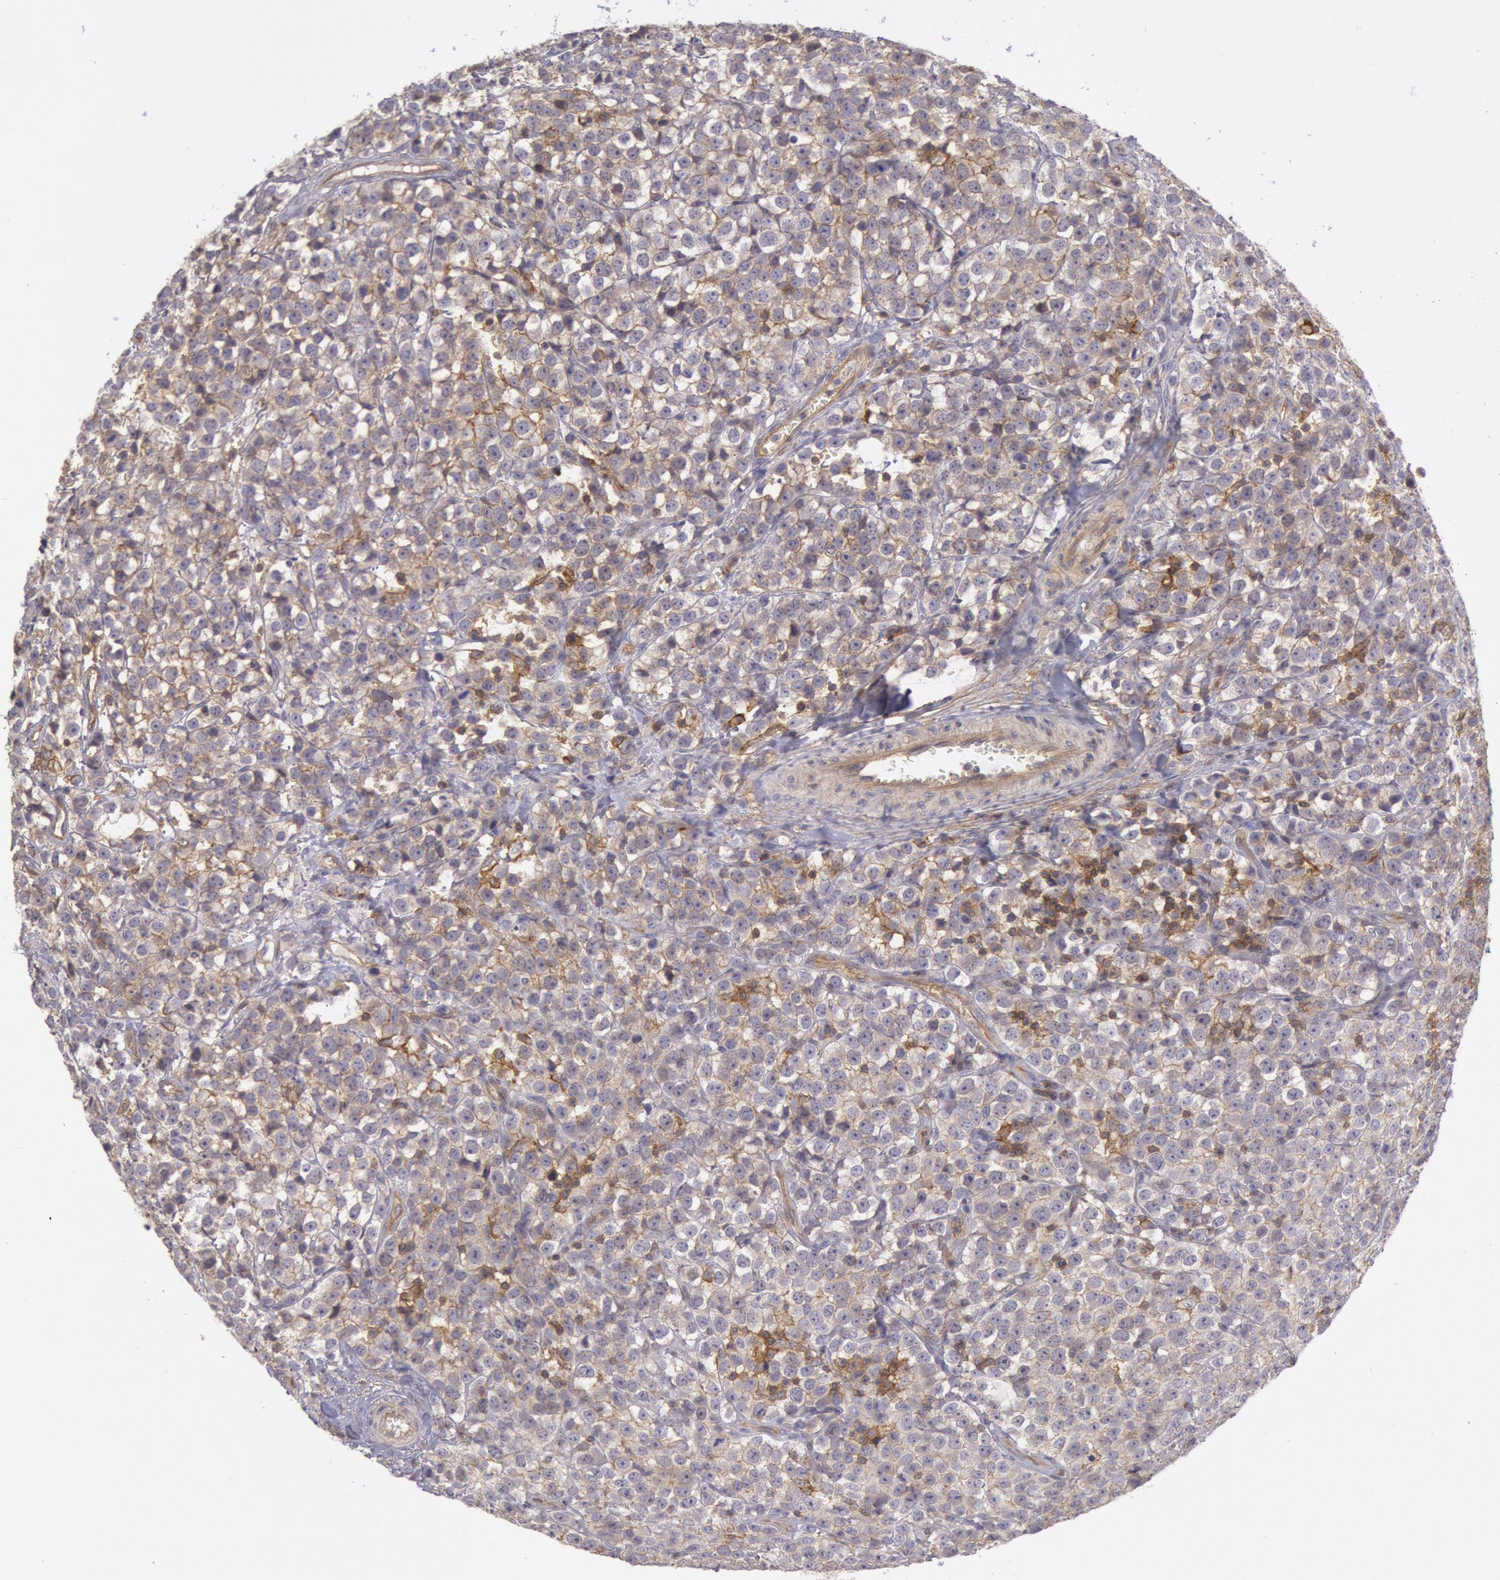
{"staining": {"intensity": "weak", "quantity": "<25%", "location": "cytoplasmic/membranous"}, "tissue": "testis cancer", "cell_type": "Tumor cells", "image_type": "cancer", "snomed": [{"axis": "morphology", "description": "Seminoma, NOS"}, {"axis": "topography", "description": "Testis"}], "caption": "The micrograph exhibits no staining of tumor cells in testis cancer. (DAB immunohistochemistry with hematoxylin counter stain).", "gene": "STX4", "patient": {"sex": "male", "age": 25}}